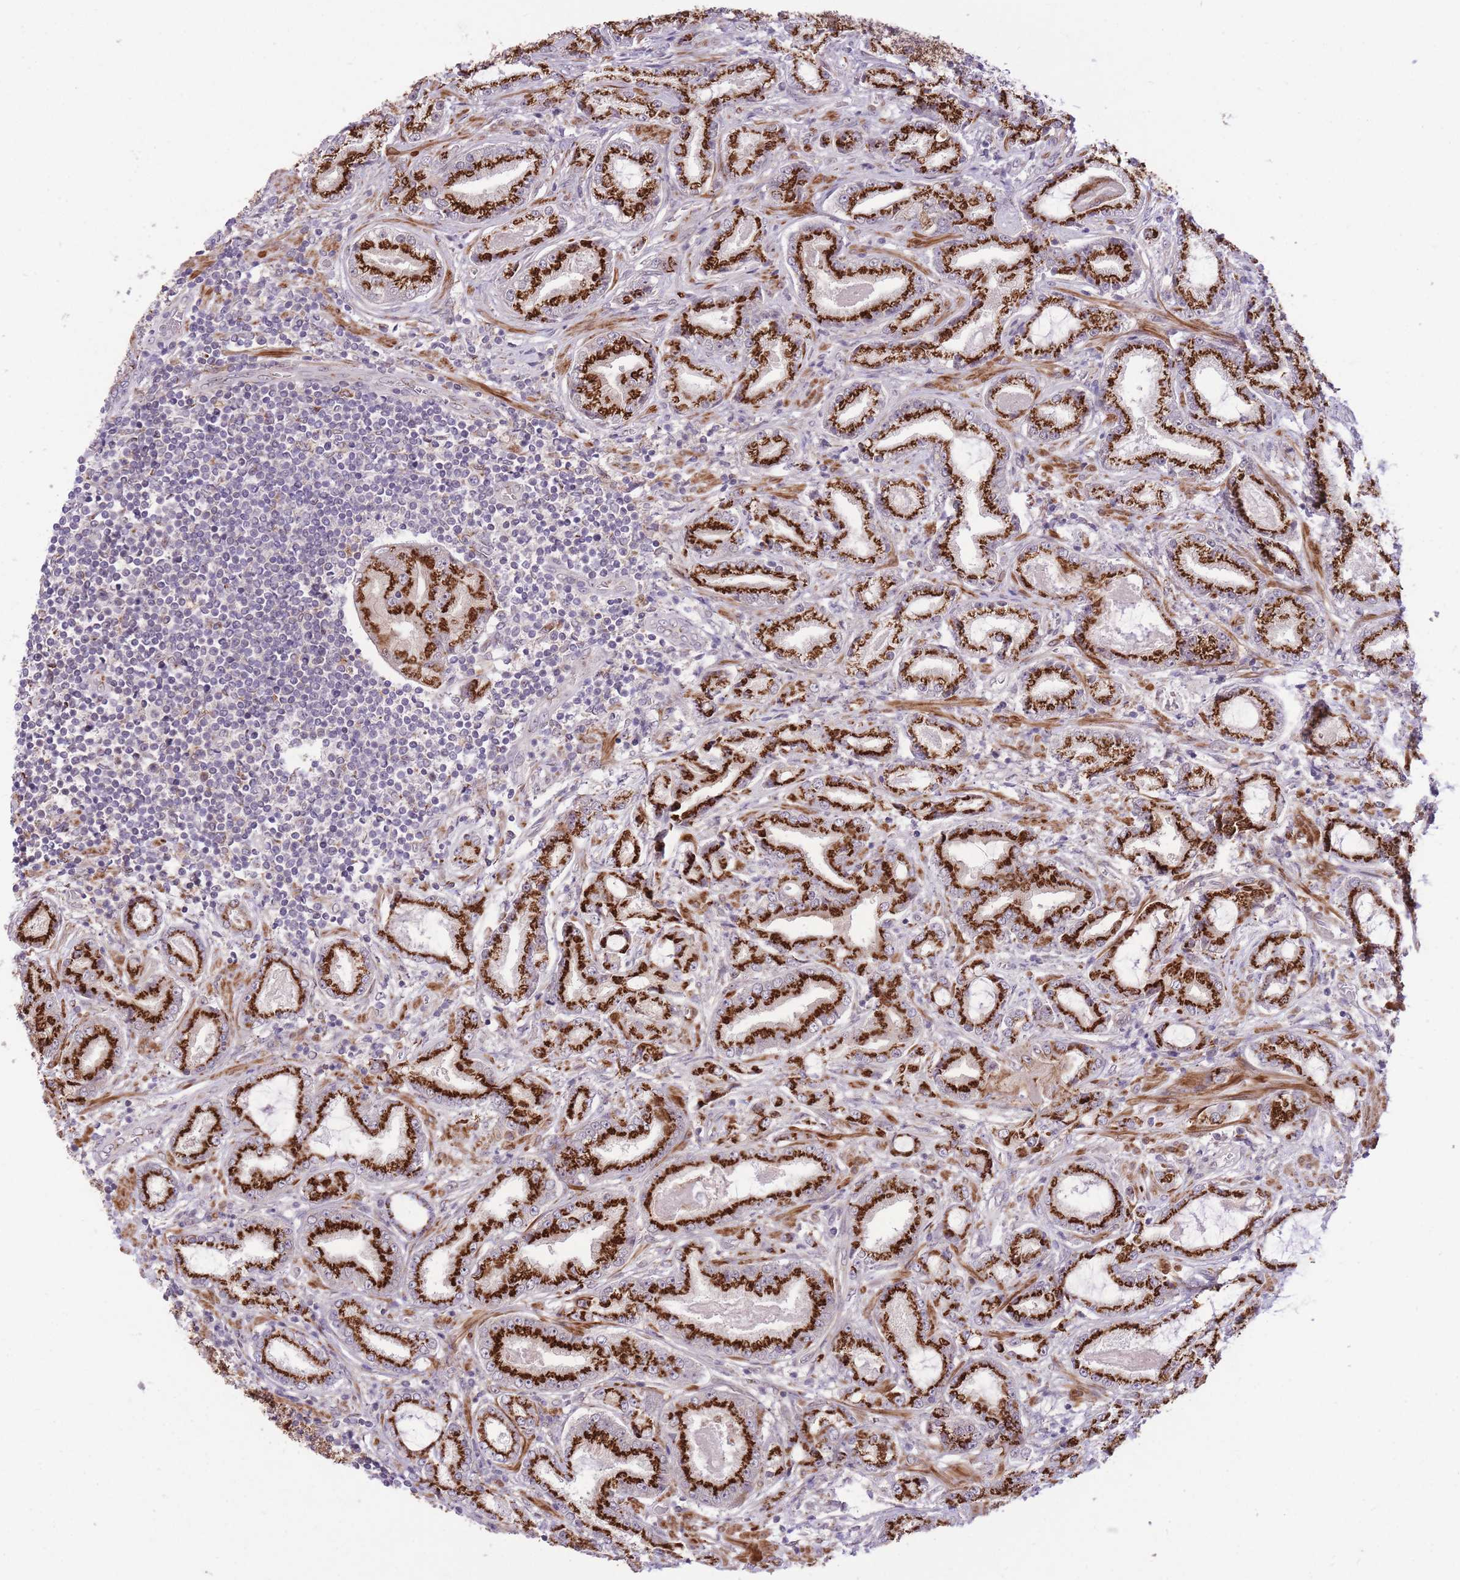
{"staining": {"intensity": "strong", "quantity": ">75%", "location": "cytoplasmic/membranous"}, "tissue": "prostate cancer", "cell_type": "Tumor cells", "image_type": "cancer", "snomed": [{"axis": "morphology", "description": "Adenocarcinoma, High grade"}, {"axis": "topography", "description": "Prostate"}], "caption": "Tumor cells exhibit high levels of strong cytoplasmic/membranous positivity in approximately >75% of cells in human prostate cancer. The staining was performed using DAB to visualize the protein expression in brown, while the nuclei were stained in blue with hematoxylin (Magnification: 20x).", "gene": "ZBED5", "patient": {"sex": "male", "age": 68}}